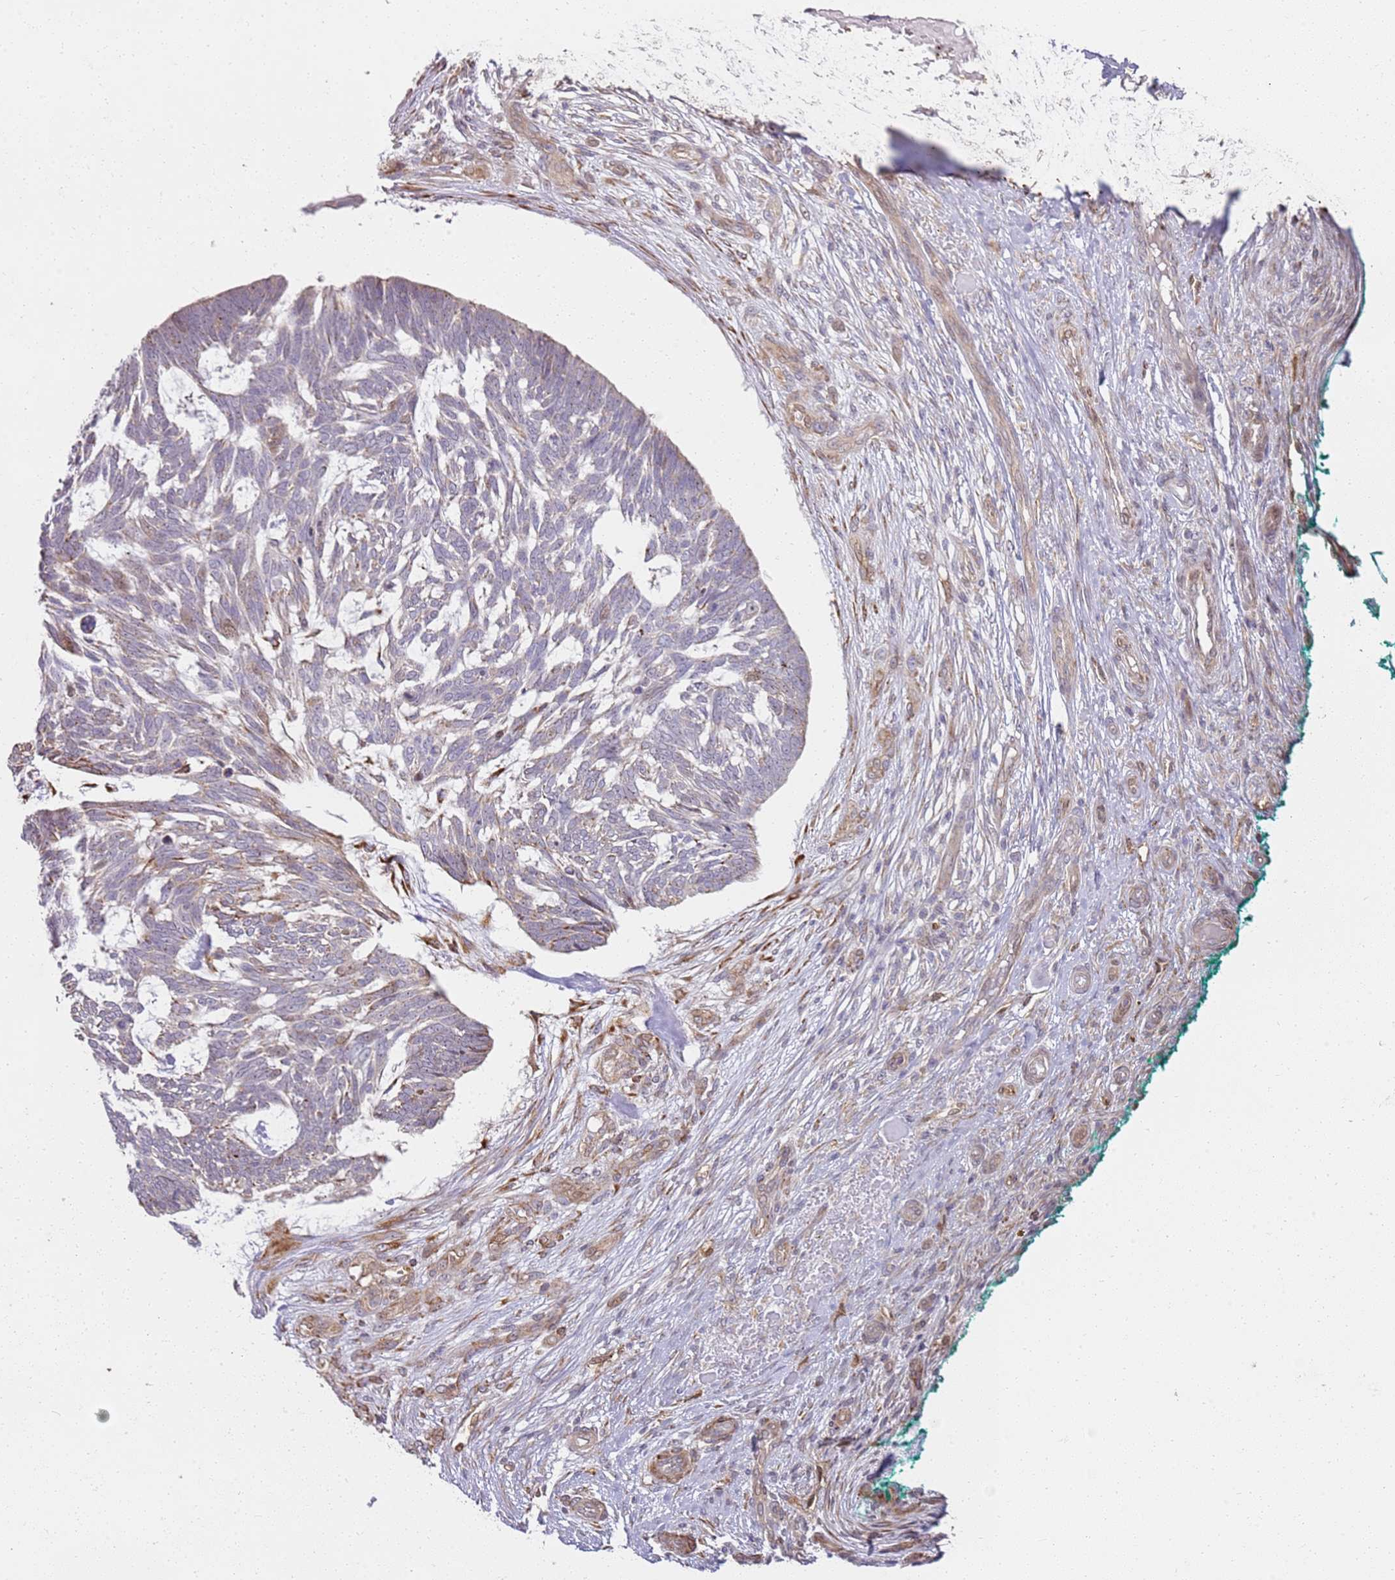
{"staining": {"intensity": "weak", "quantity": "<25%", "location": "cytoplasmic/membranous"}, "tissue": "skin cancer", "cell_type": "Tumor cells", "image_type": "cancer", "snomed": [{"axis": "morphology", "description": "Basal cell carcinoma"}, {"axis": "topography", "description": "Skin"}], "caption": "This image is of skin cancer (basal cell carcinoma) stained with immunohistochemistry (IHC) to label a protein in brown with the nuclei are counter-stained blue. There is no expression in tumor cells.", "gene": "GRAP", "patient": {"sex": "male", "age": 88}}